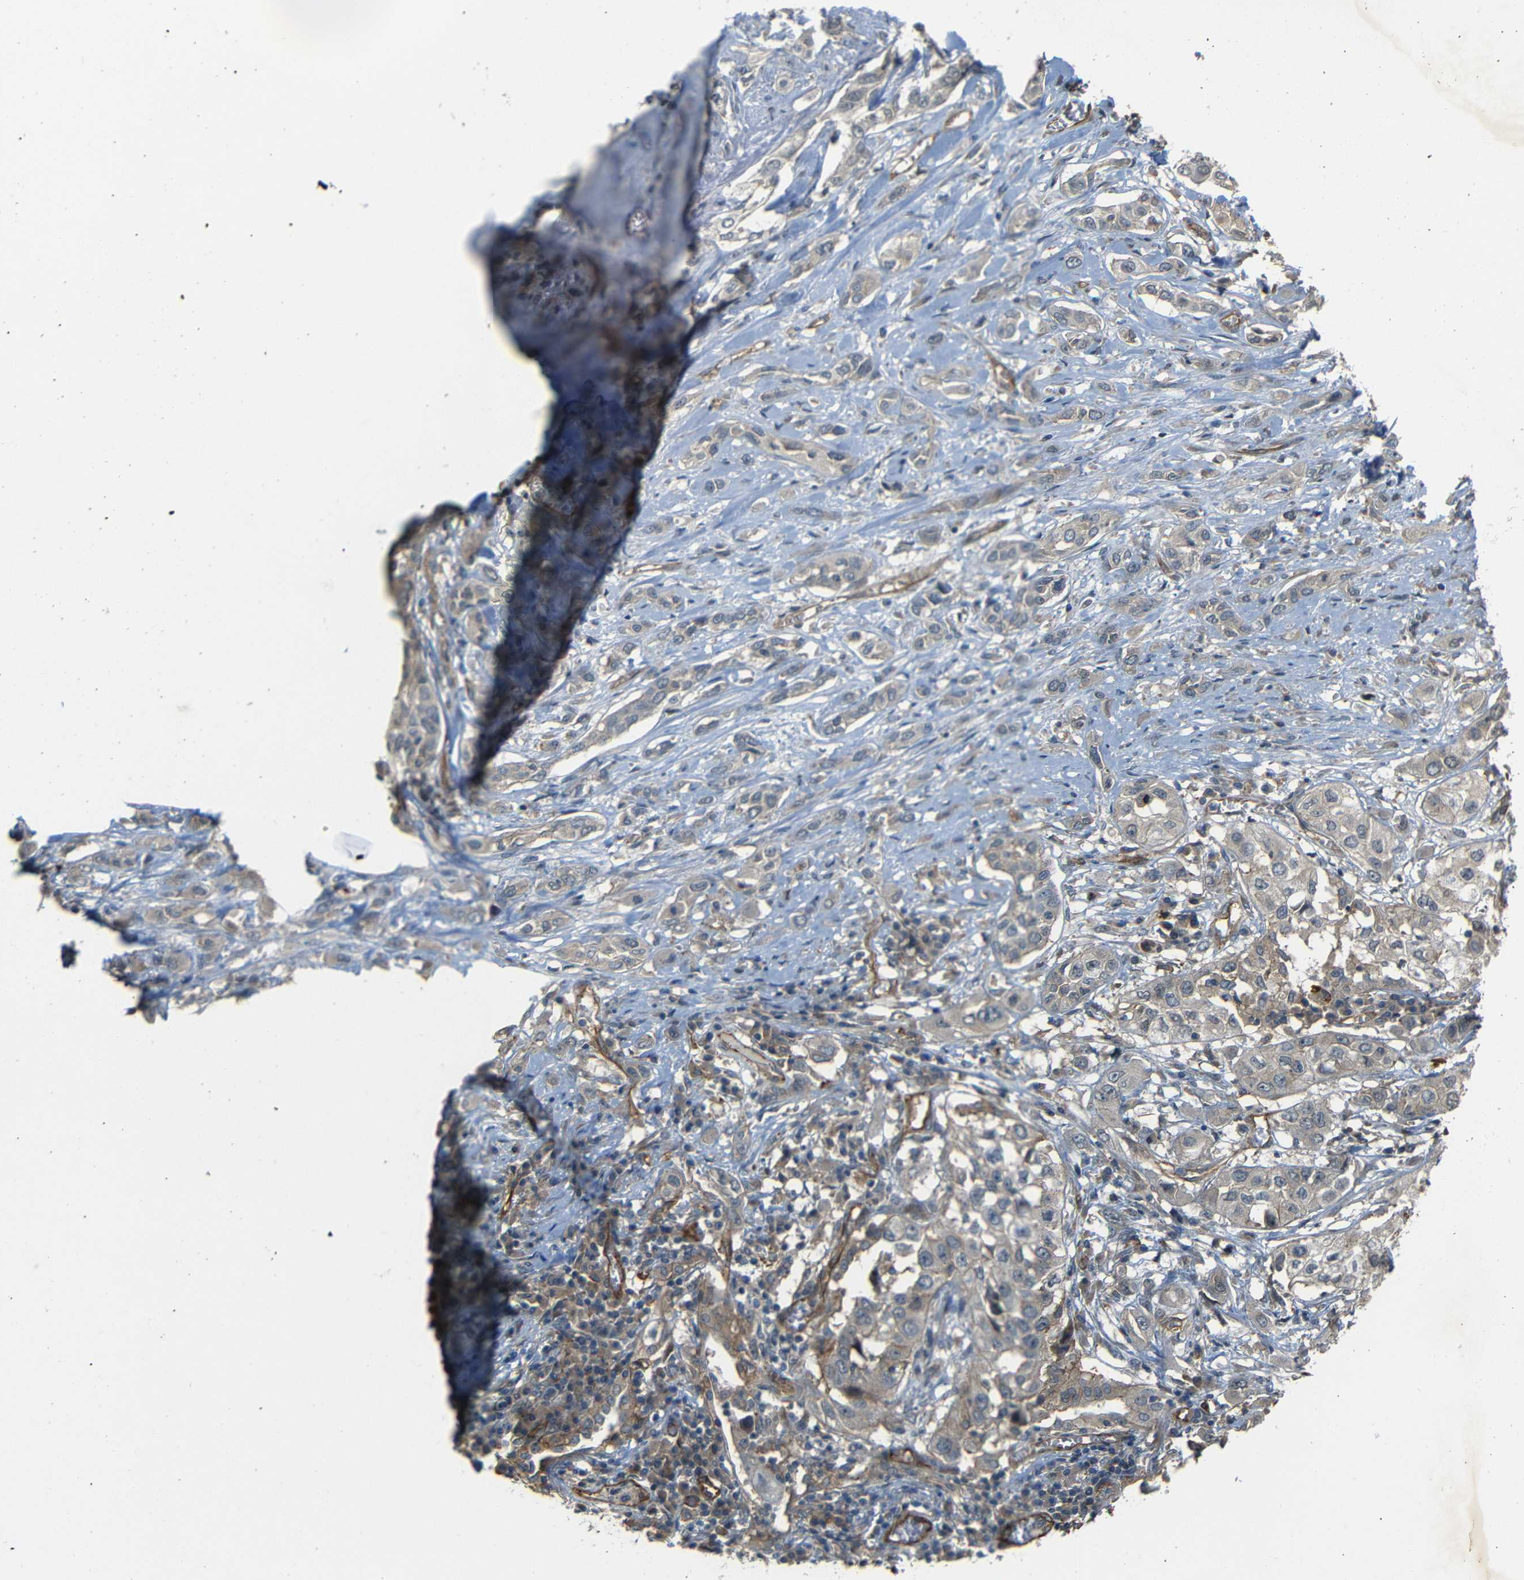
{"staining": {"intensity": "weak", "quantity": ">75%", "location": "cytoplasmic/membranous"}, "tissue": "lung cancer", "cell_type": "Tumor cells", "image_type": "cancer", "snomed": [{"axis": "morphology", "description": "Squamous cell carcinoma, NOS"}, {"axis": "topography", "description": "Lung"}], "caption": "Squamous cell carcinoma (lung) tissue displays weak cytoplasmic/membranous staining in about >75% of tumor cells, visualized by immunohistochemistry.", "gene": "RELL1", "patient": {"sex": "male", "age": 71}}